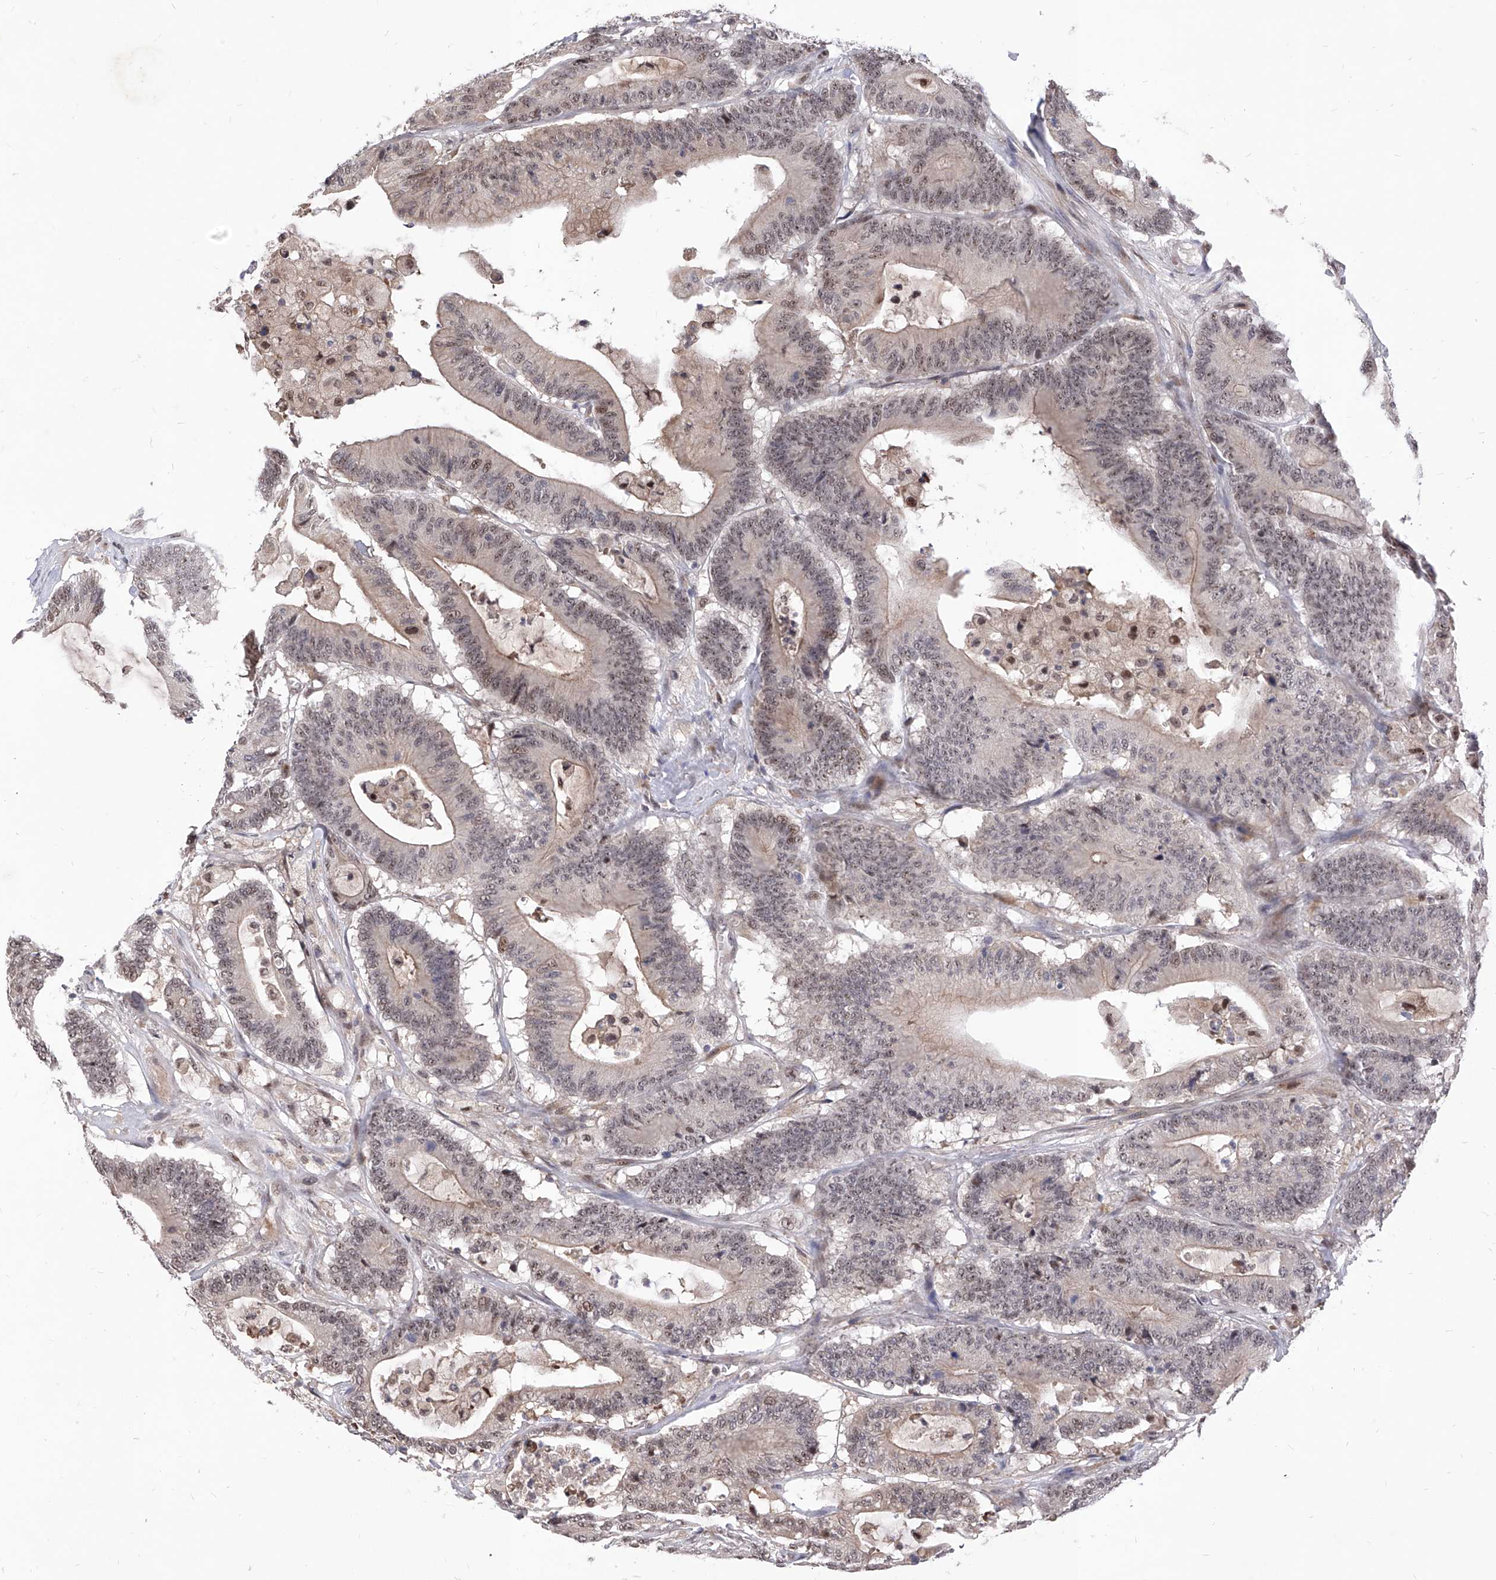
{"staining": {"intensity": "weak", "quantity": "25%-75%", "location": "nuclear"}, "tissue": "colorectal cancer", "cell_type": "Tumor cells", "image_type": "cancer", "snomed": [{"axis": "morphology", "description": "Adenocarcinoma, NOS"}, {"axis": "topography", "description": "Colon"}], "caption": "Adenocarcinoma (colorectal) was stained to show a protein in brown. There is low levels of weak nuclear expression in about 25%-75% of tumor cells.", "gene": "LGR4", "patient": {"sex": "female", "age": 84}}